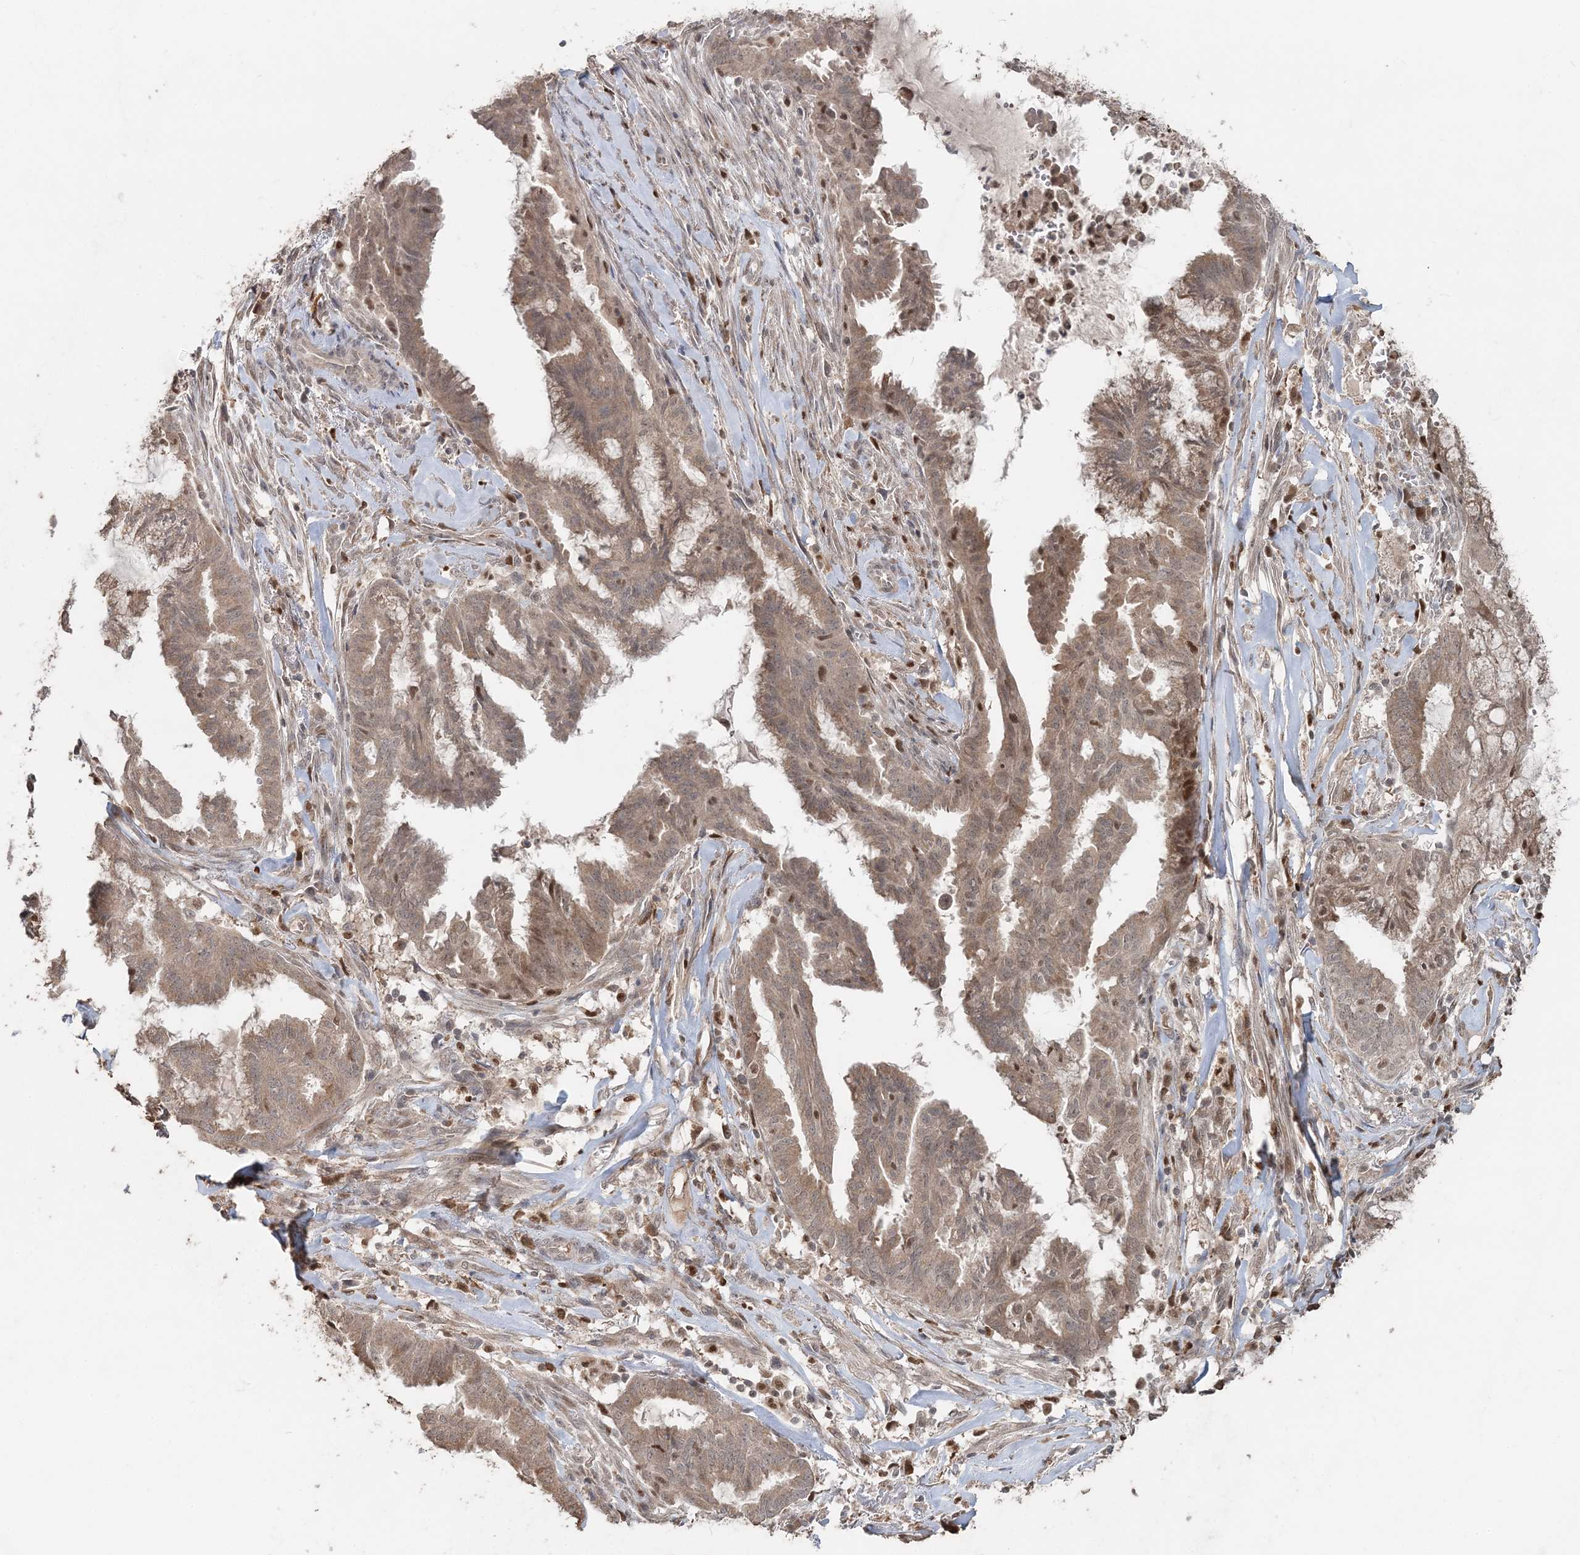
{"staining": {"intensity": "weak", "quantity": ">75%", "location": "cytoplasmic/membranous,nuclear"}, "tissue": "endometrial cancer", "cell_type": "Tumor cells", "image_type": "cancer", "snomed": [{"axis": "morphology", "description": "Adenocarcinoma, NOS"}, {"axis": "topography", "description": "Endometrium"}], "caption": "This histopathology image displays immunohistochemistry (IHC) staining of endometrial cancer, with low weak cytoplasmic/membranous and nuclear staining in about >75% of tumor cells.", "gene": "SLU7", "patient": {"sex": "female", "age": 86}}